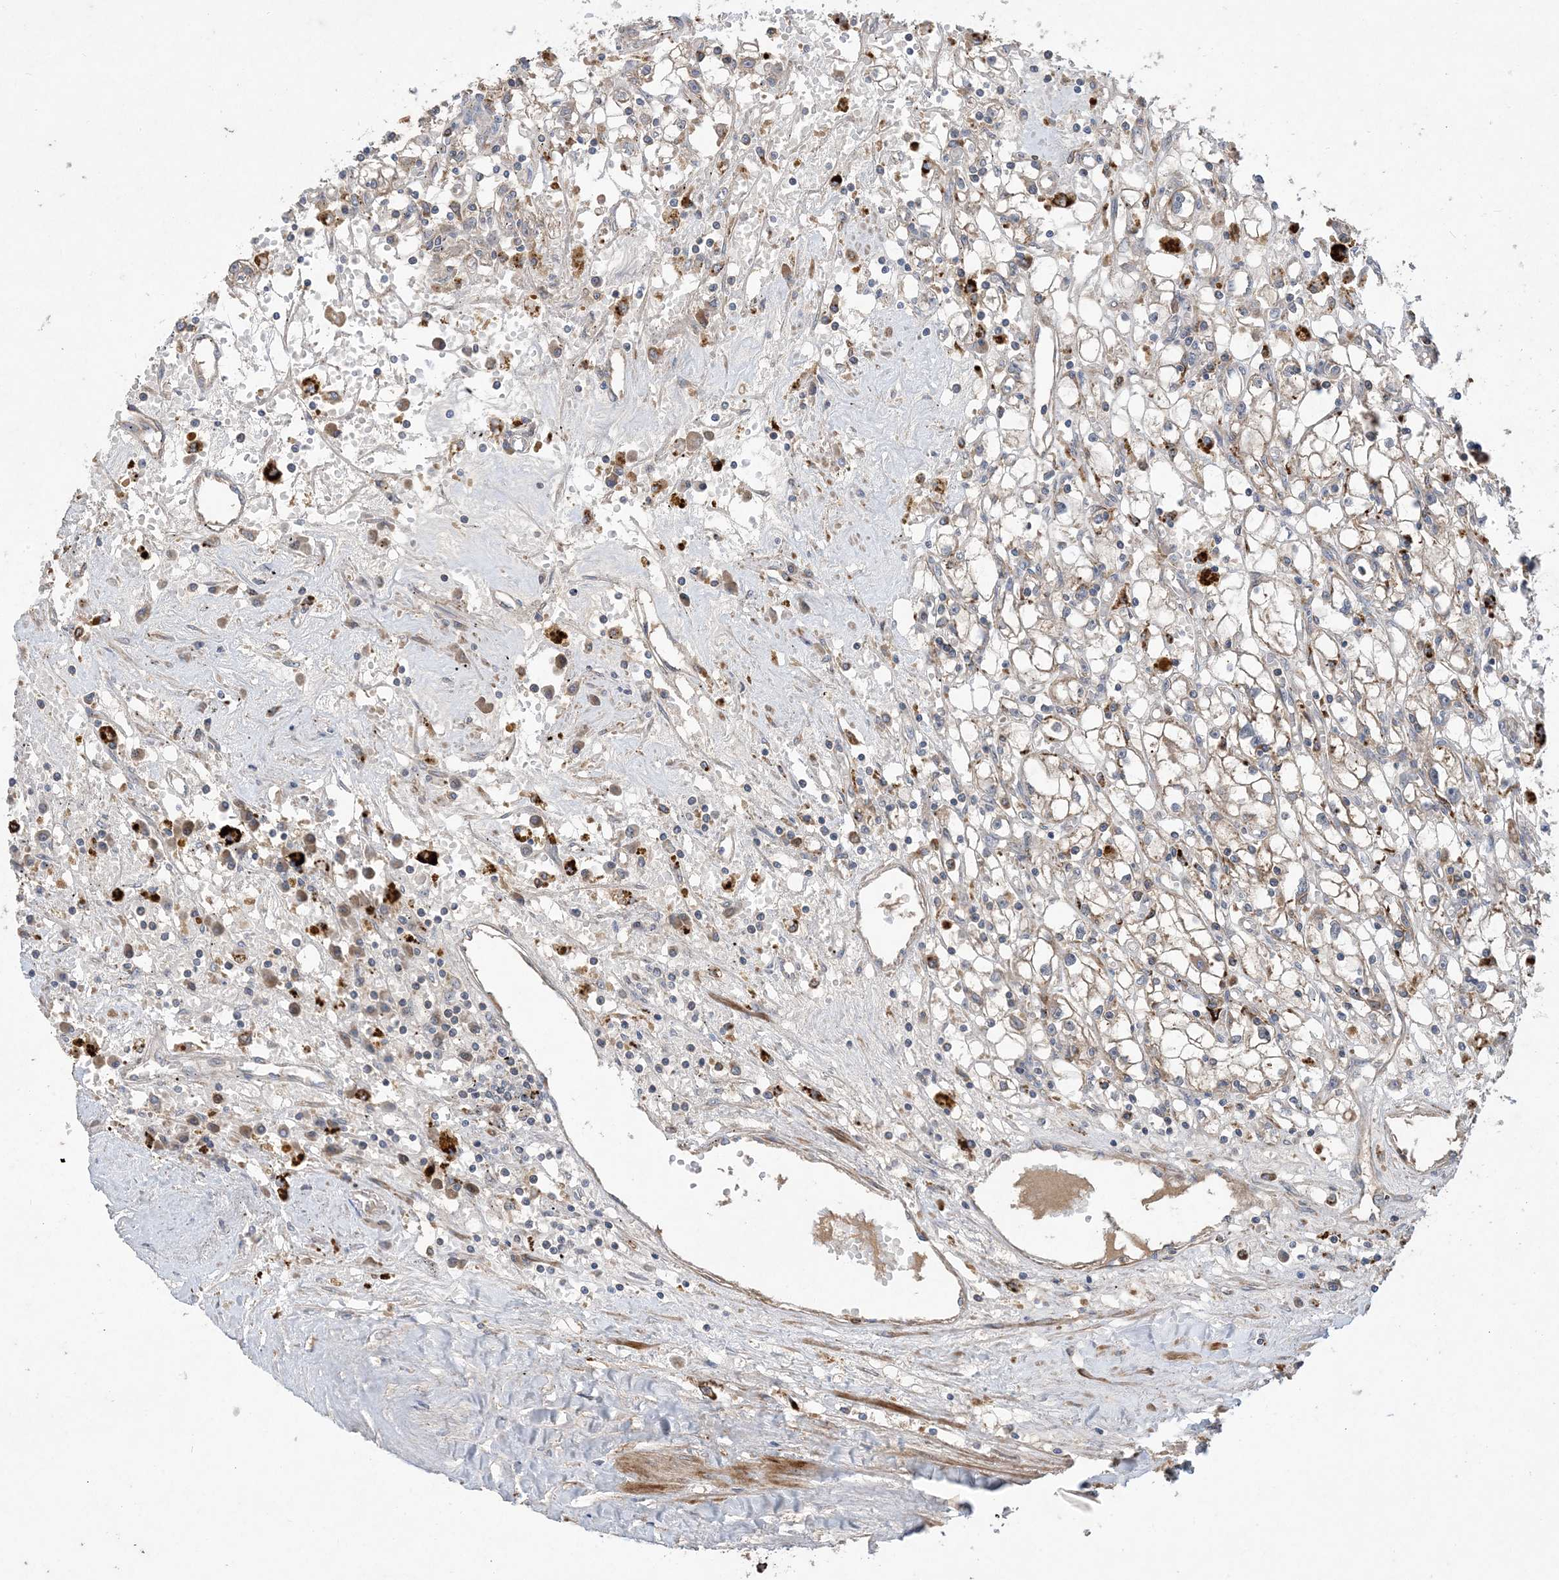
{"staining": {"intensity": "weak", "quantity": "<25%", "location": "cytoplasmic/membranous"}, "tissue": "renal cancer", "cell_type": "Tumor cells", "image_type": "cancer", "snomed": [{"axis": "morphology", "description": "Adenocarcinoma, NOS"}, {"axis": "topography", "description": "Kidney"}], "caption": "An IHC micrograph of renal adenocarcinoma is shown. There is no staining in tumor cells of renal adenocarcinoma. (Brightfield microscopy of DAB (3,3'-diaminobenzidine) immunohistochemistry (IHC) at high magnification).", "gene": "MASP2", "patient": {"sex": "male", "age": 56}}